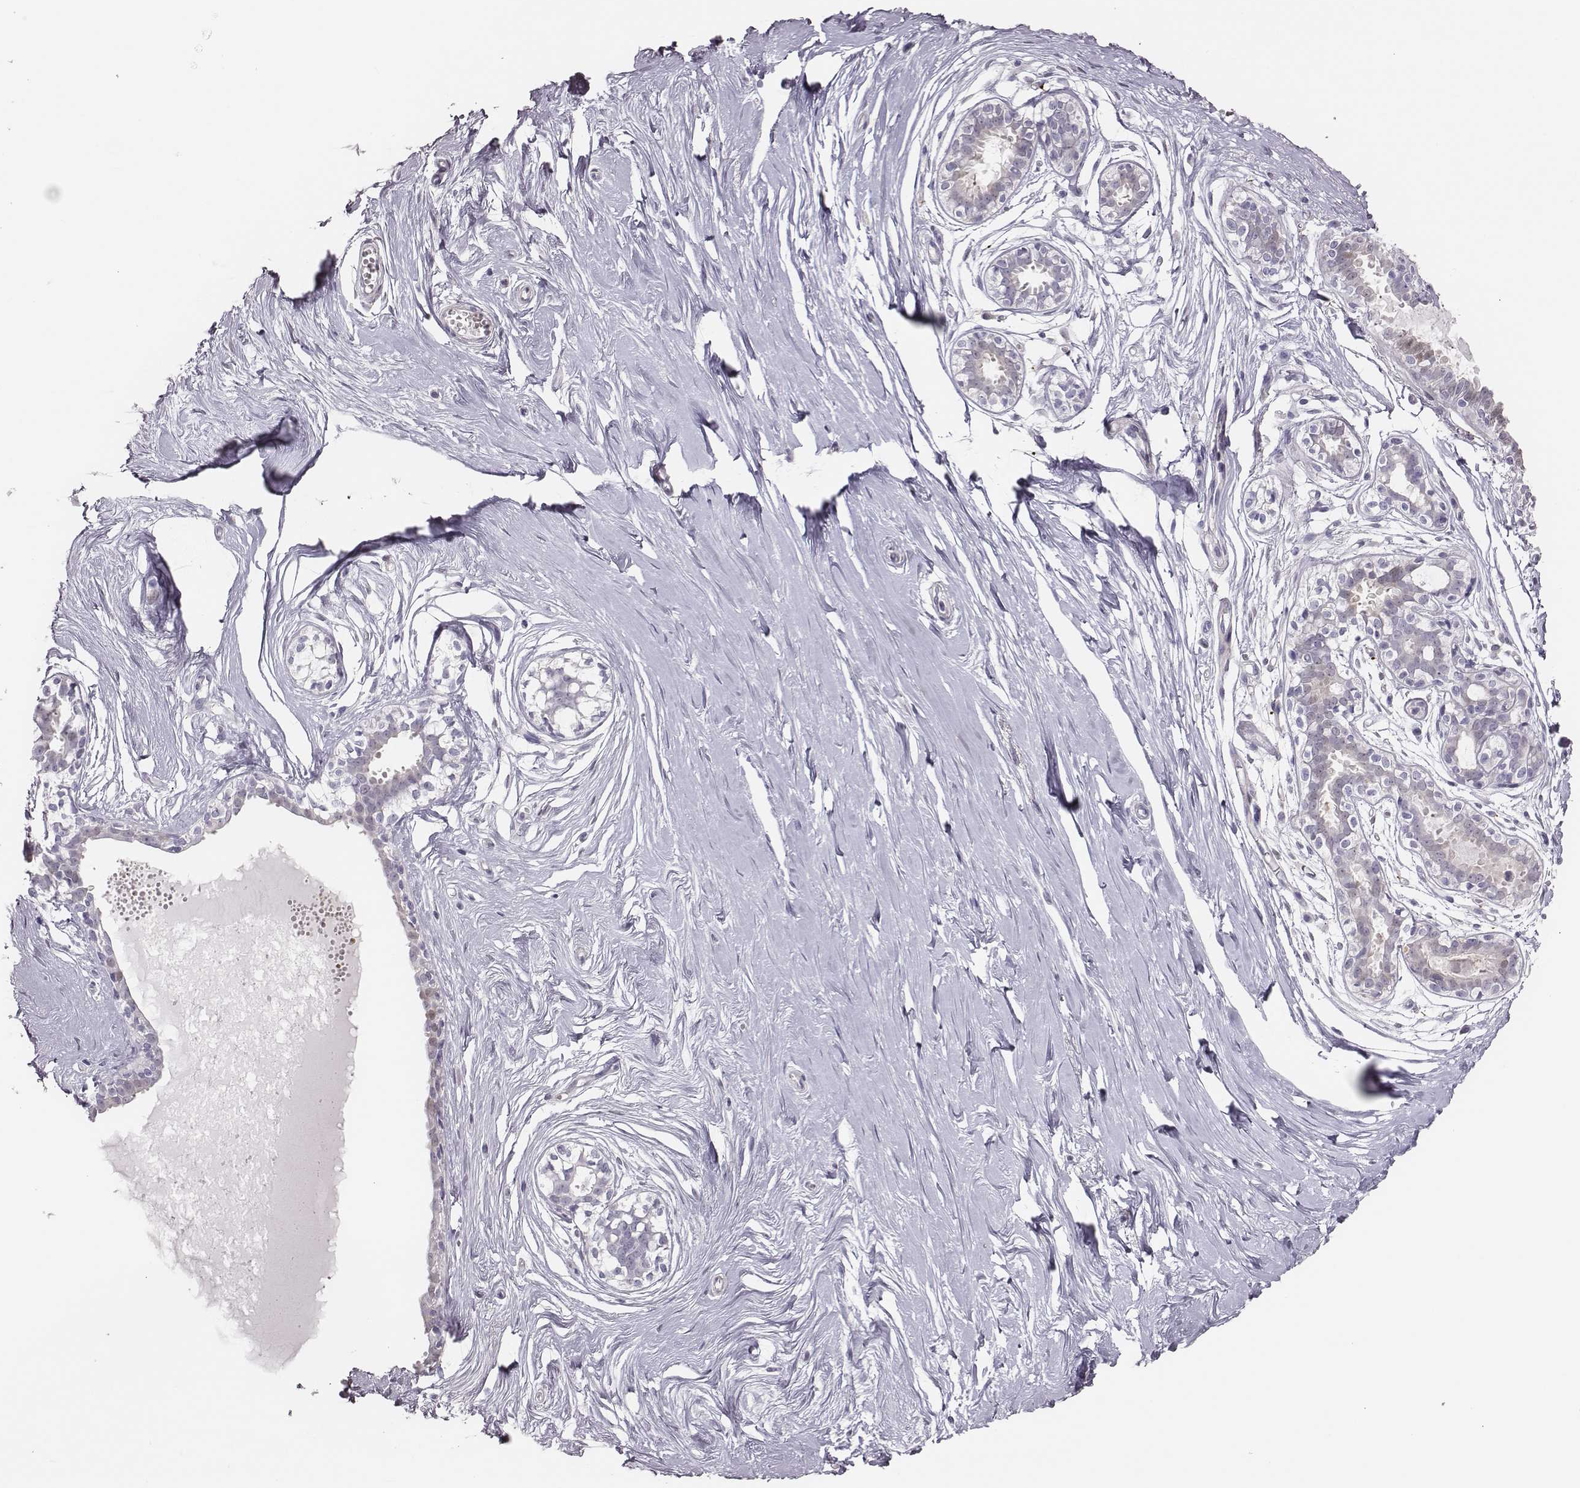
{"staining": {"intensity": "negative", "quantity": "none", "location": "none"}, "tissue": "breast", "cell_type": "Adipocytes", "image_type": "normal", "snomed": [{"axis": "morphology", "description": "Normal tissue, NOS"}, {"axis": "topography", "description": "Breast"}], "caption": "DAB immunohistochemical staining of normal human breast displays no significant positivity in adipocytes.", "gene": "SCML2", "patient": {"sex": "female", "age": 49}}